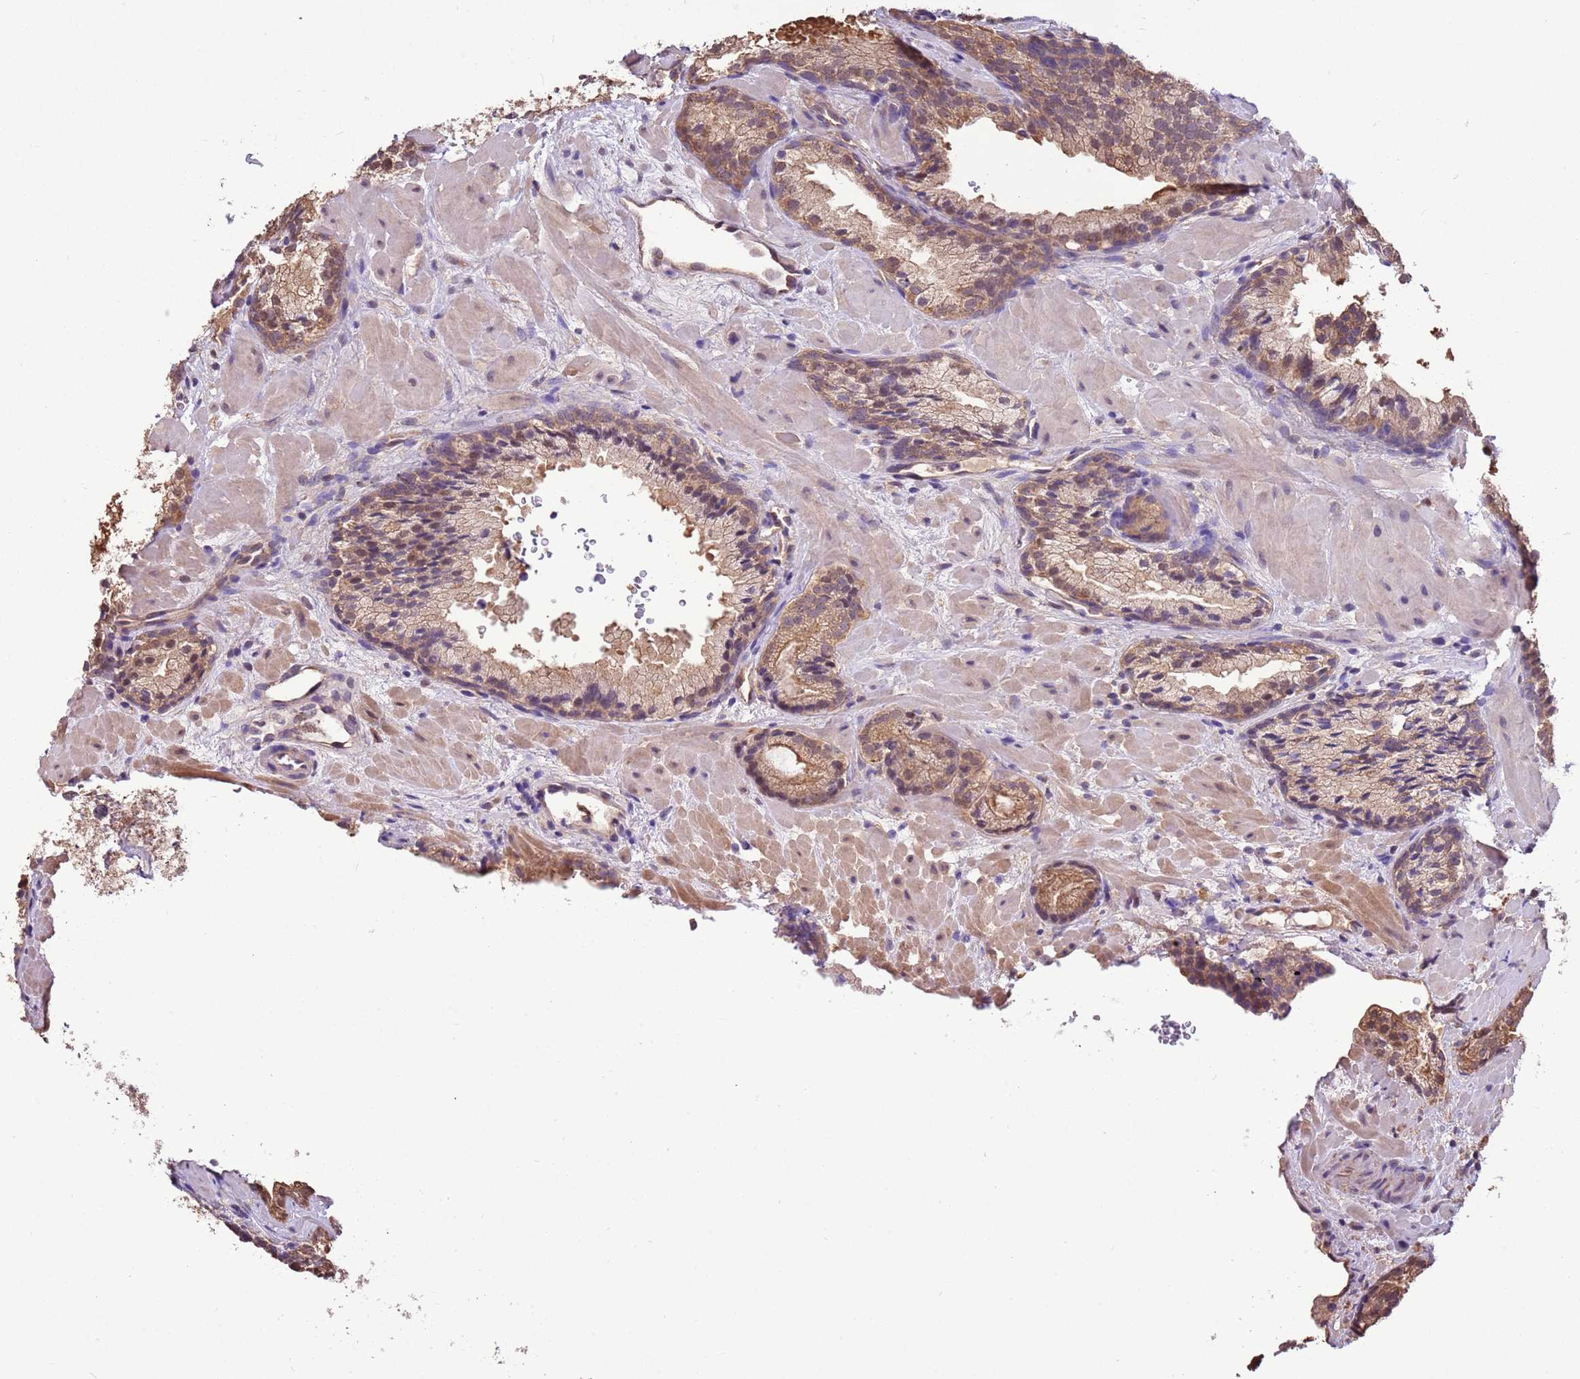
{"staining": {"intensity": "moderate", "quantity": ">75%", "location": "cytoplasmic/membranous"}, "tissue": "prostate cancer", "cell_type": "Tumor cells", "image_type": "cancer", "snomed": [{"axis": "morphology", "description": "Adenocarcinoma, High grade"}, {"axis": "topography", "description": "Prostate"}], "caption": "Immunohistochemical staining of human prostate cancer exhibits medium levels of moderate cytoplasmic/membranous protein staining in approximately >75% of tumor cells. (brown staining indicates protein expression, while blue staining denotes nuclei).", "gene": "BBS5", "patient": {"sex": "male", "age": 60}}